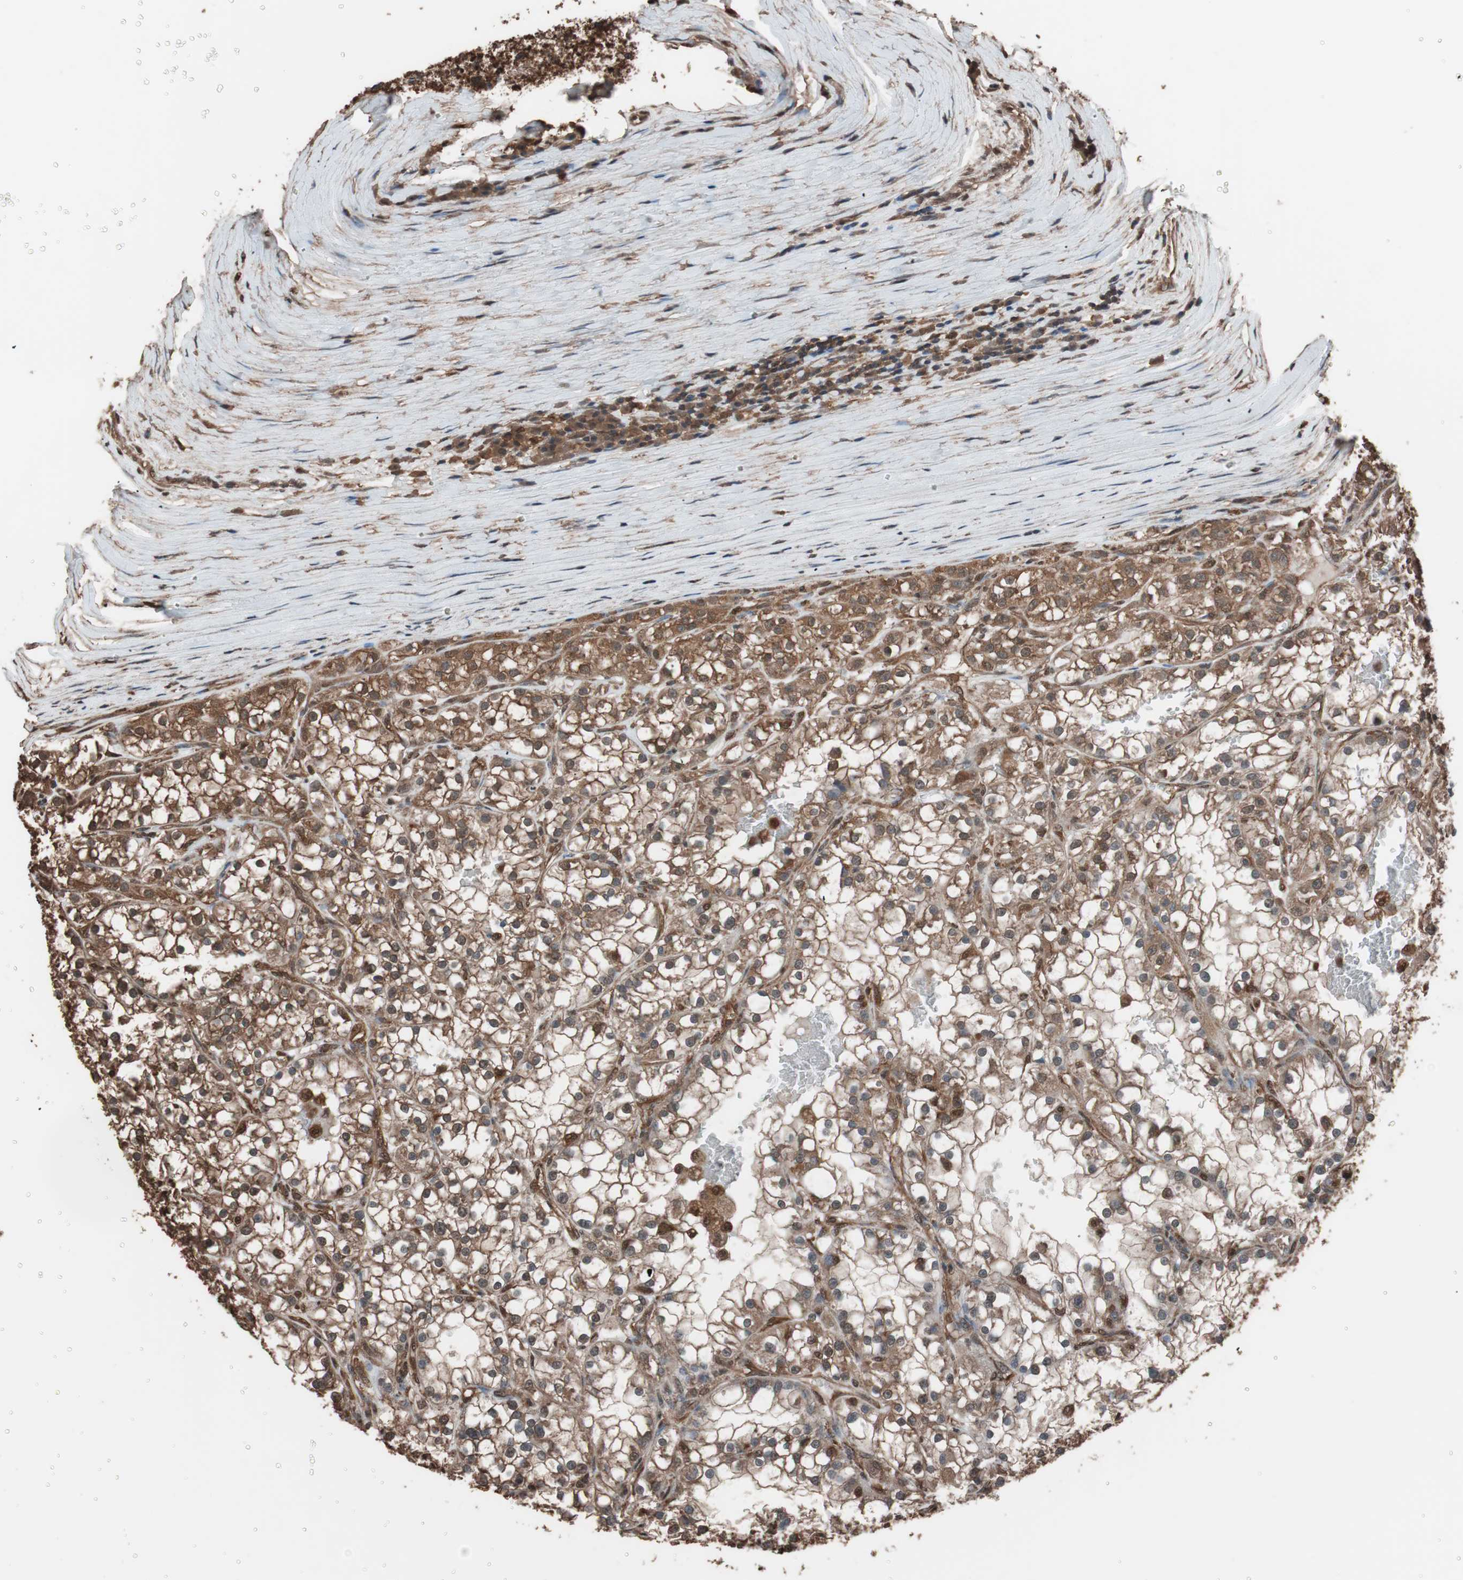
{"staining": {"intensity": "strong", "quantity": ">75%", "location": "cytoplasmic/membranous"}, "tissue": "renal cancer", "cell_type": "Tumor cells", "image_type": "cancer", "snomed": [{"axis": "morphology", "description": "Adenocarcinoma, NOS"}, {"axis": "topography", "description": "Kidney"}], "caption": "Brown immunohistochemical staining in renal cancer (adenocarcinoma) displays strong cytoplasmic/membranous positivity in about >75% of tumor cells.", "gene": "CALM2", "patient": {"sex": "female", "age": 52}}